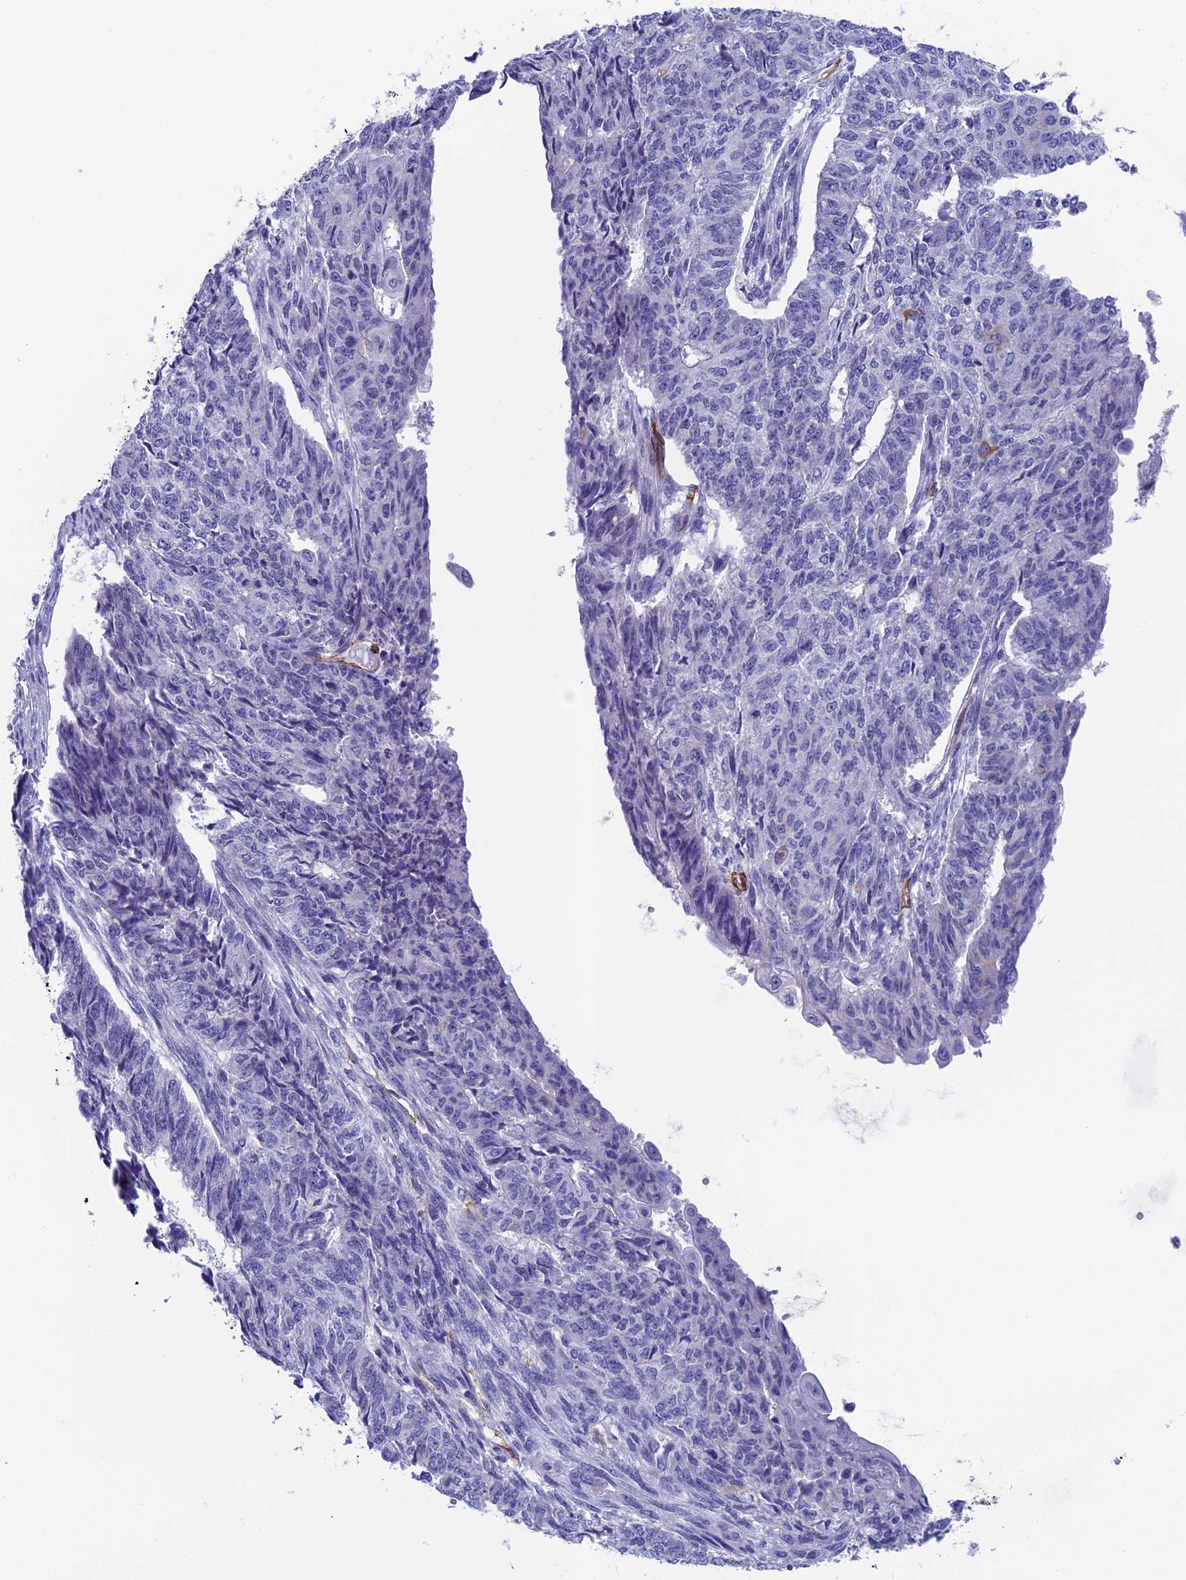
{"staining": {"intensity": "negative", "quantity": "none", "location": "none"}, "tissue": "endometrial cancer", "cell_type": "Tumor cells", "image_type": "cancer", "snomed": [{"axis": "morphology", "description": "Adenocarcinoma, NOS"}, {"axis": "topography", "description": "Endometrium"}], "caption": "The micrograph displays no staining of tumor cells in endometrial adenocarcinoma.", "gene": "INSYN1", "patient": {"sex": "female", "age": 32}}